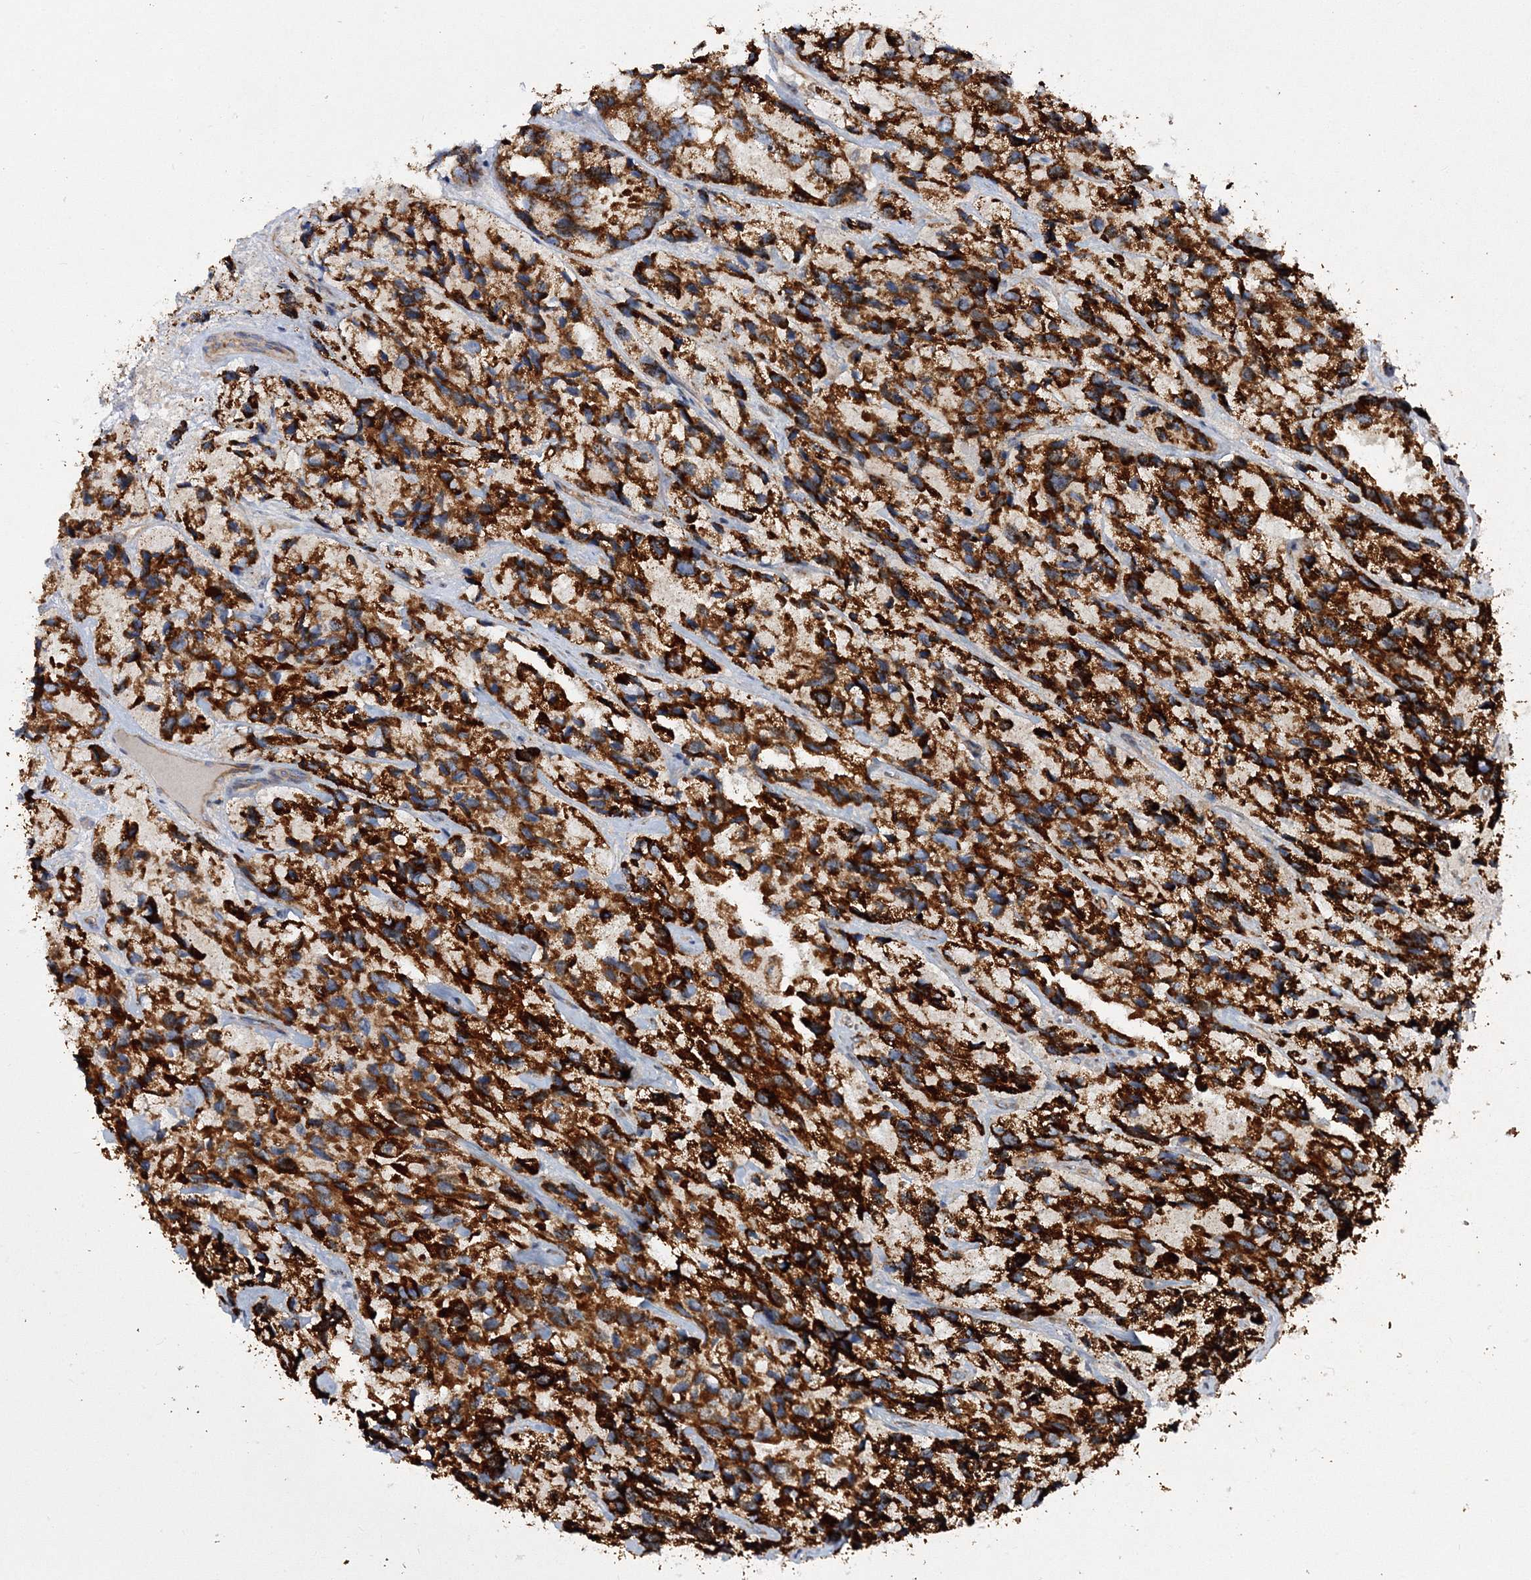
{"staining": {"intensity": "strong", "quantity": ">75%", "location": "cytoplasmic/membranous"}, "tissue": "prostate cancer", "cell_type": "Tumor cells", "image_type": "cancer", "snomed": [{"axis": "morphology", "description": "Adenocarcinoma, High grade"}, {"axis": "topography", "description": "Prostate"}], "caption": "Protein staining of prostate cancer tissue displays strong cytoplasmic/membranous staining in approximately >75% of tumor cells. (DAB IHC, brown staining for protein, blue staining for nuclei).", "gene": "DNAJC13", "patient": {"sex": "male", "age": 66}}